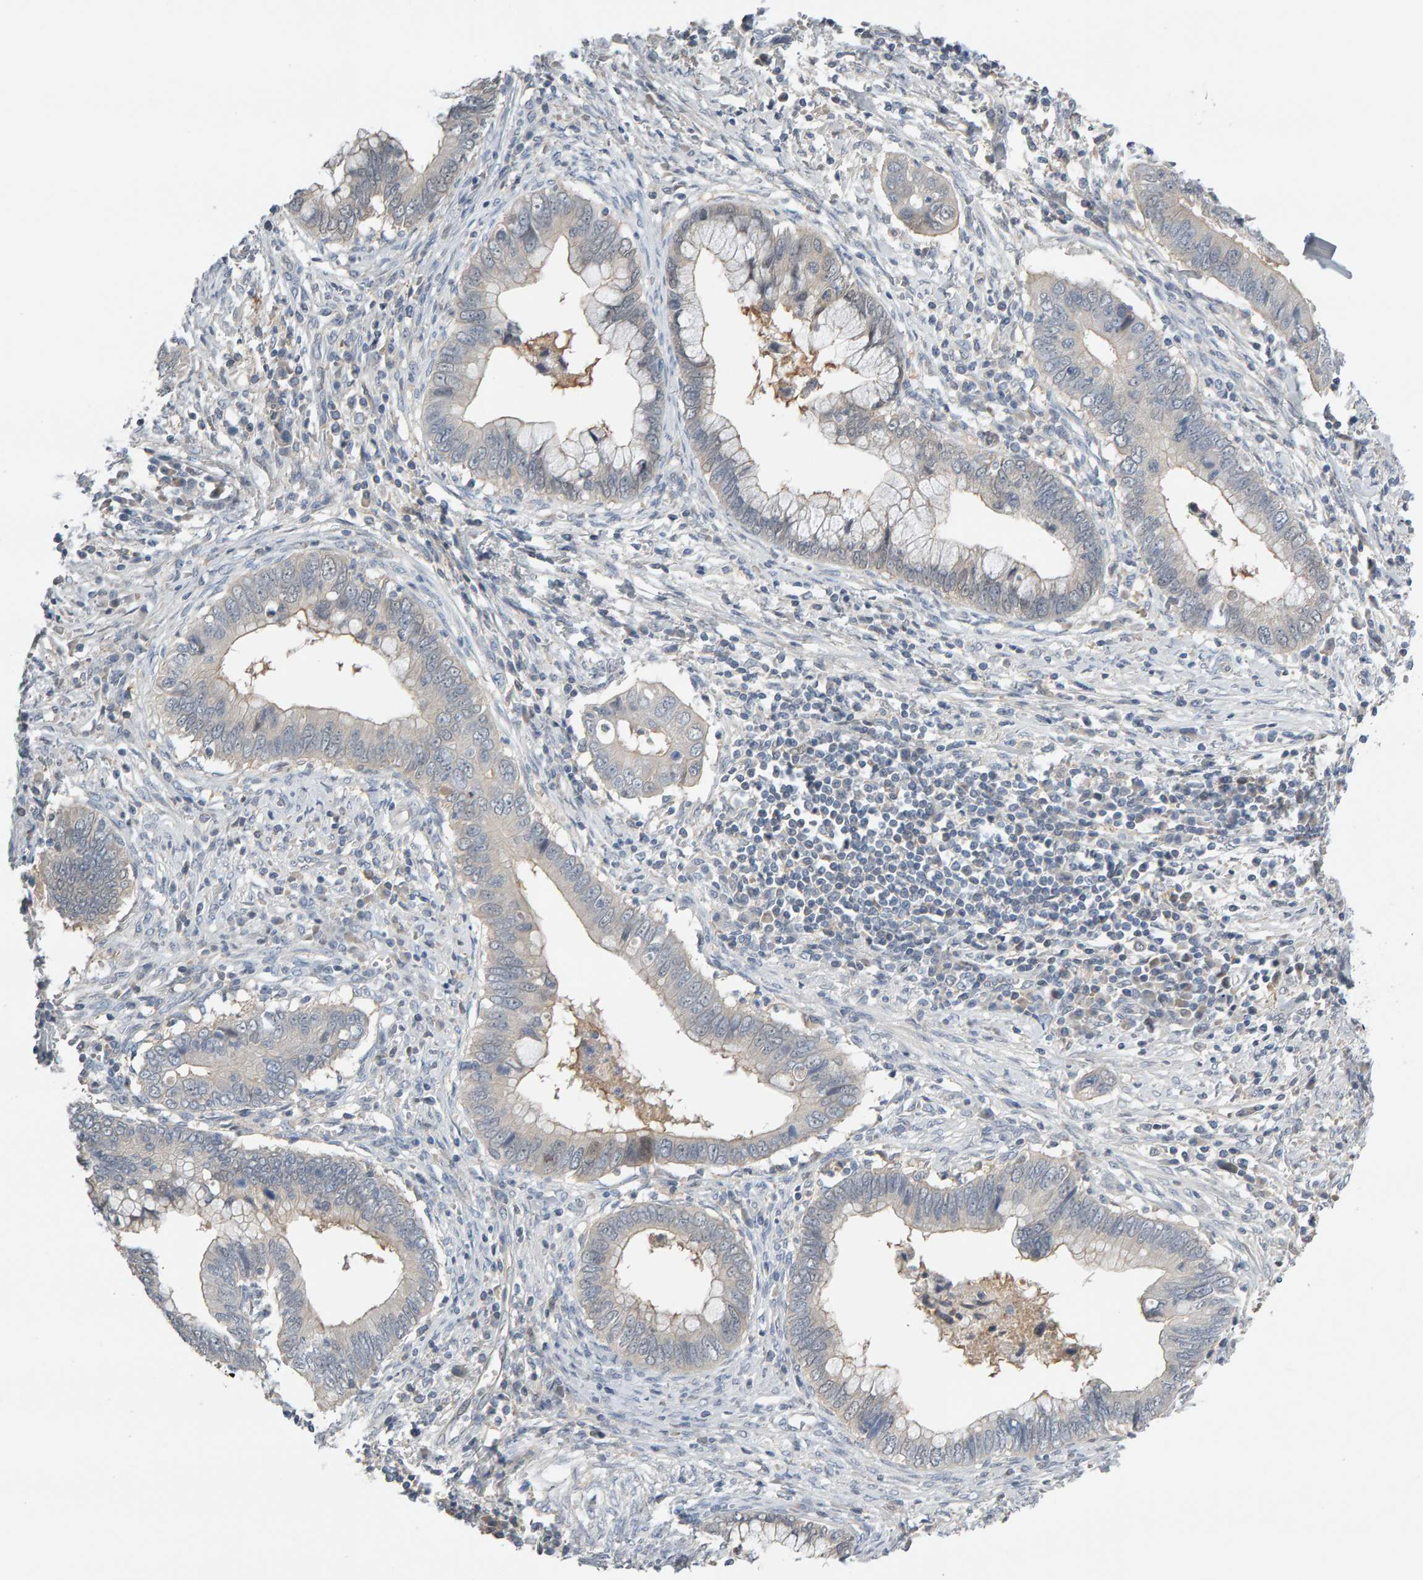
{"staining": {"intensity": "negative", "quantity": "none", "location": "none"}, "tissue": "cervical cancer", "cell_type": "Tumor cells", "image_type": "cancer", "snomed": [{"axis": "morphology", "description": "Adenocarcinoma, NOS"}, {"axis": "topography", "description": "Cervix"}], "caption": "High power microscopy photomicrograph of an immunohistochemistry (IHC) image of cervical cancer (adenocarcinoma), revealing no significant positivity in tumor cells.", "gene": "GFUS", "patient": {"sex": "female", "age": 44}}